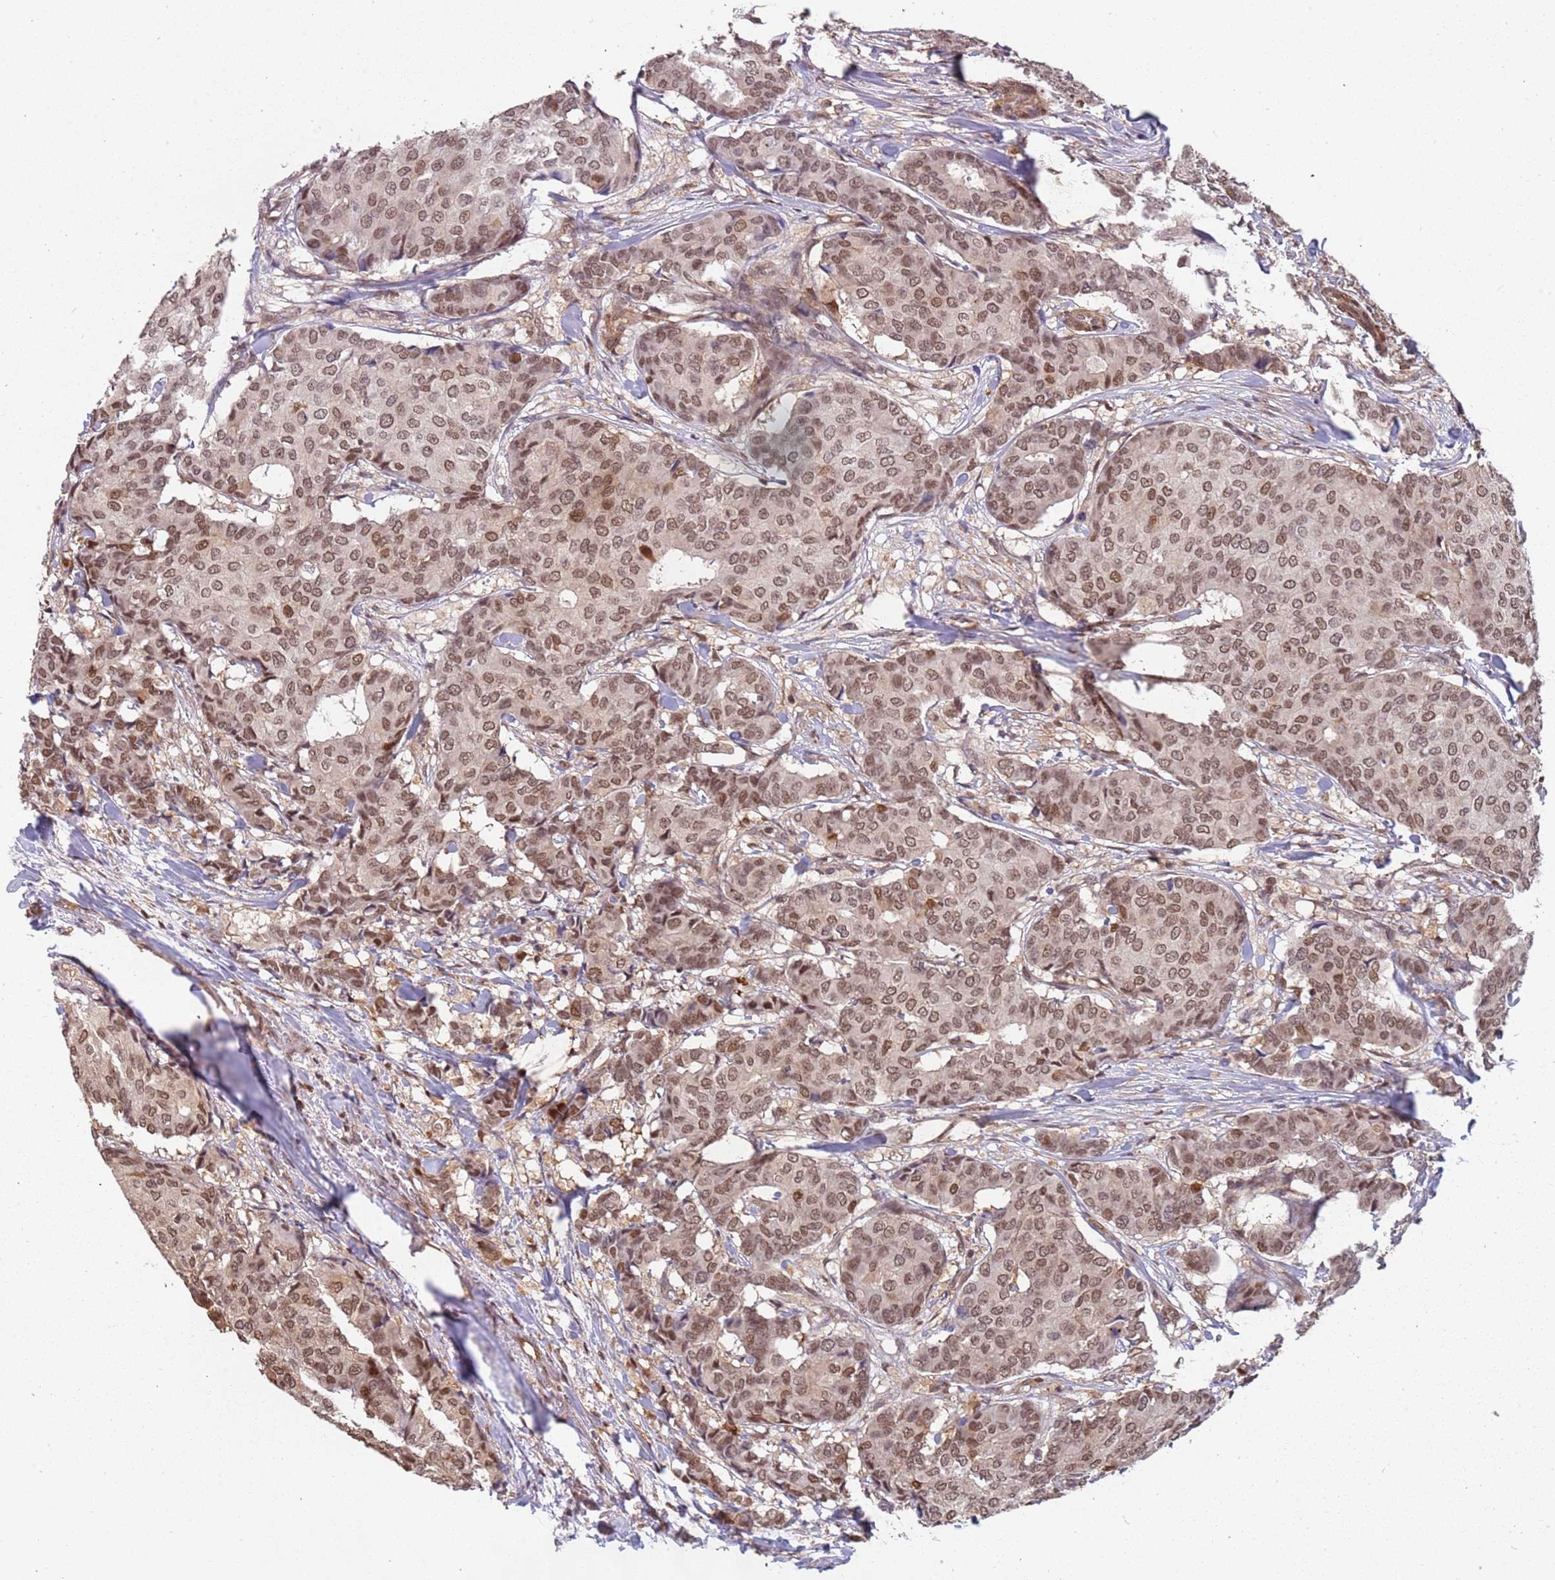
{"staining": {"intensity": "moderate", "quantity": ">75%", "location": "cytoplasmic/membranous,nuclear"}, "tissue": "breast cancer", "cell_type": "Tumor cells", "image_type": "cancer", "snomed": [{"axis": "morphology", "description": "Duct carcinoma"}, {"axis": "topography", "description": "Breast"}], "caption": "Moderate cytoplasmic/membranous and nuclear positivity is appreciated in approximately >75% of tumor cells in breast infiltrating ductal carcinoma.", "gene": "GBP2", "patient": {"sex": "female", "age": 75}}